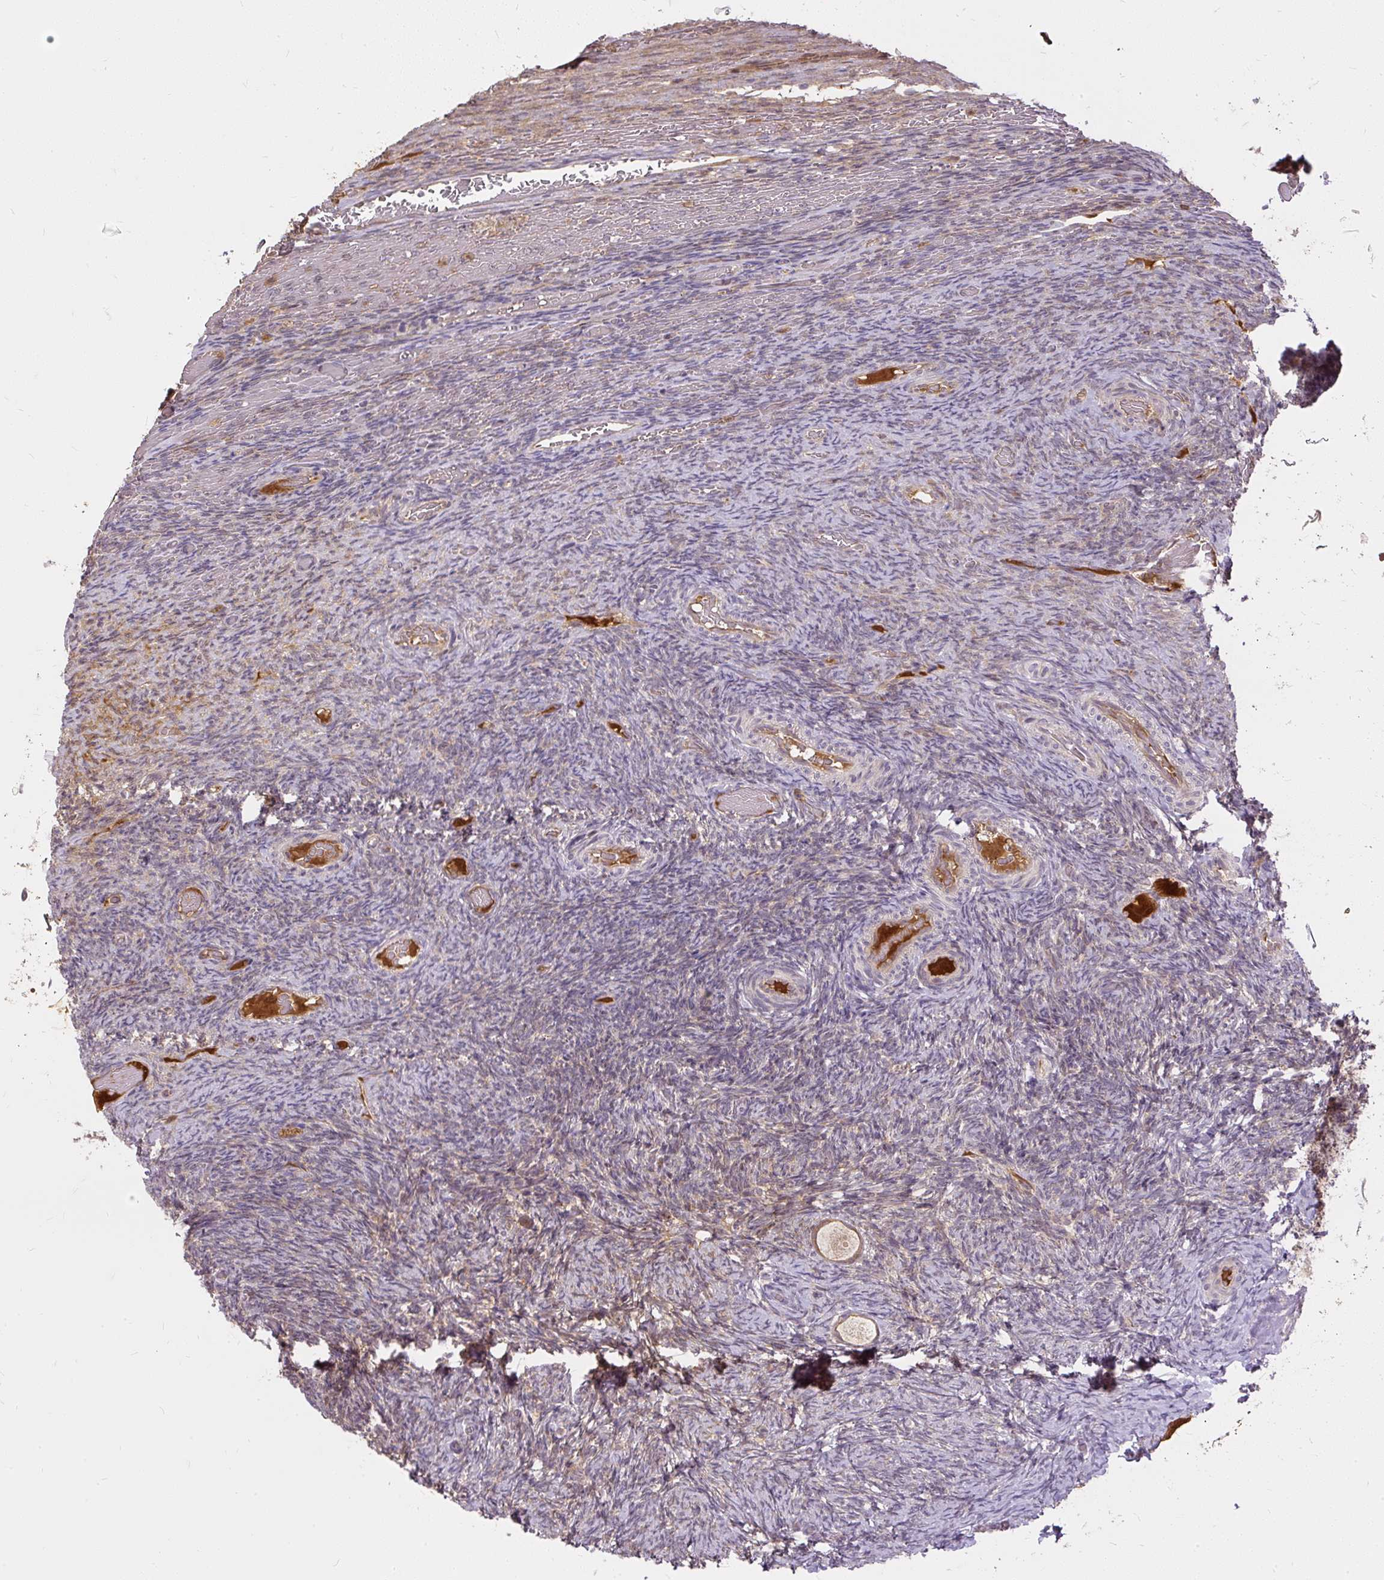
{"staining": {"intensity": "weak", "quantity": ">75%", "location": "cytoplasmic/membranous"}, "tissue": "ovary", "cell_type": "Follicle cells", "image_type": "normal", "snomed": [{"axis": "morphology", "description": "Normal tissue, NOS"}, {"axis": "topography", "description": "Ovary"}], "caption": "This is a histology image of IHC staining of benign ovary, which shows weak positivity in the cytoplasmic/membranous of follicle cells.", "gene": "AP5S1", "patient": {"sex": "female", "age": 34}}